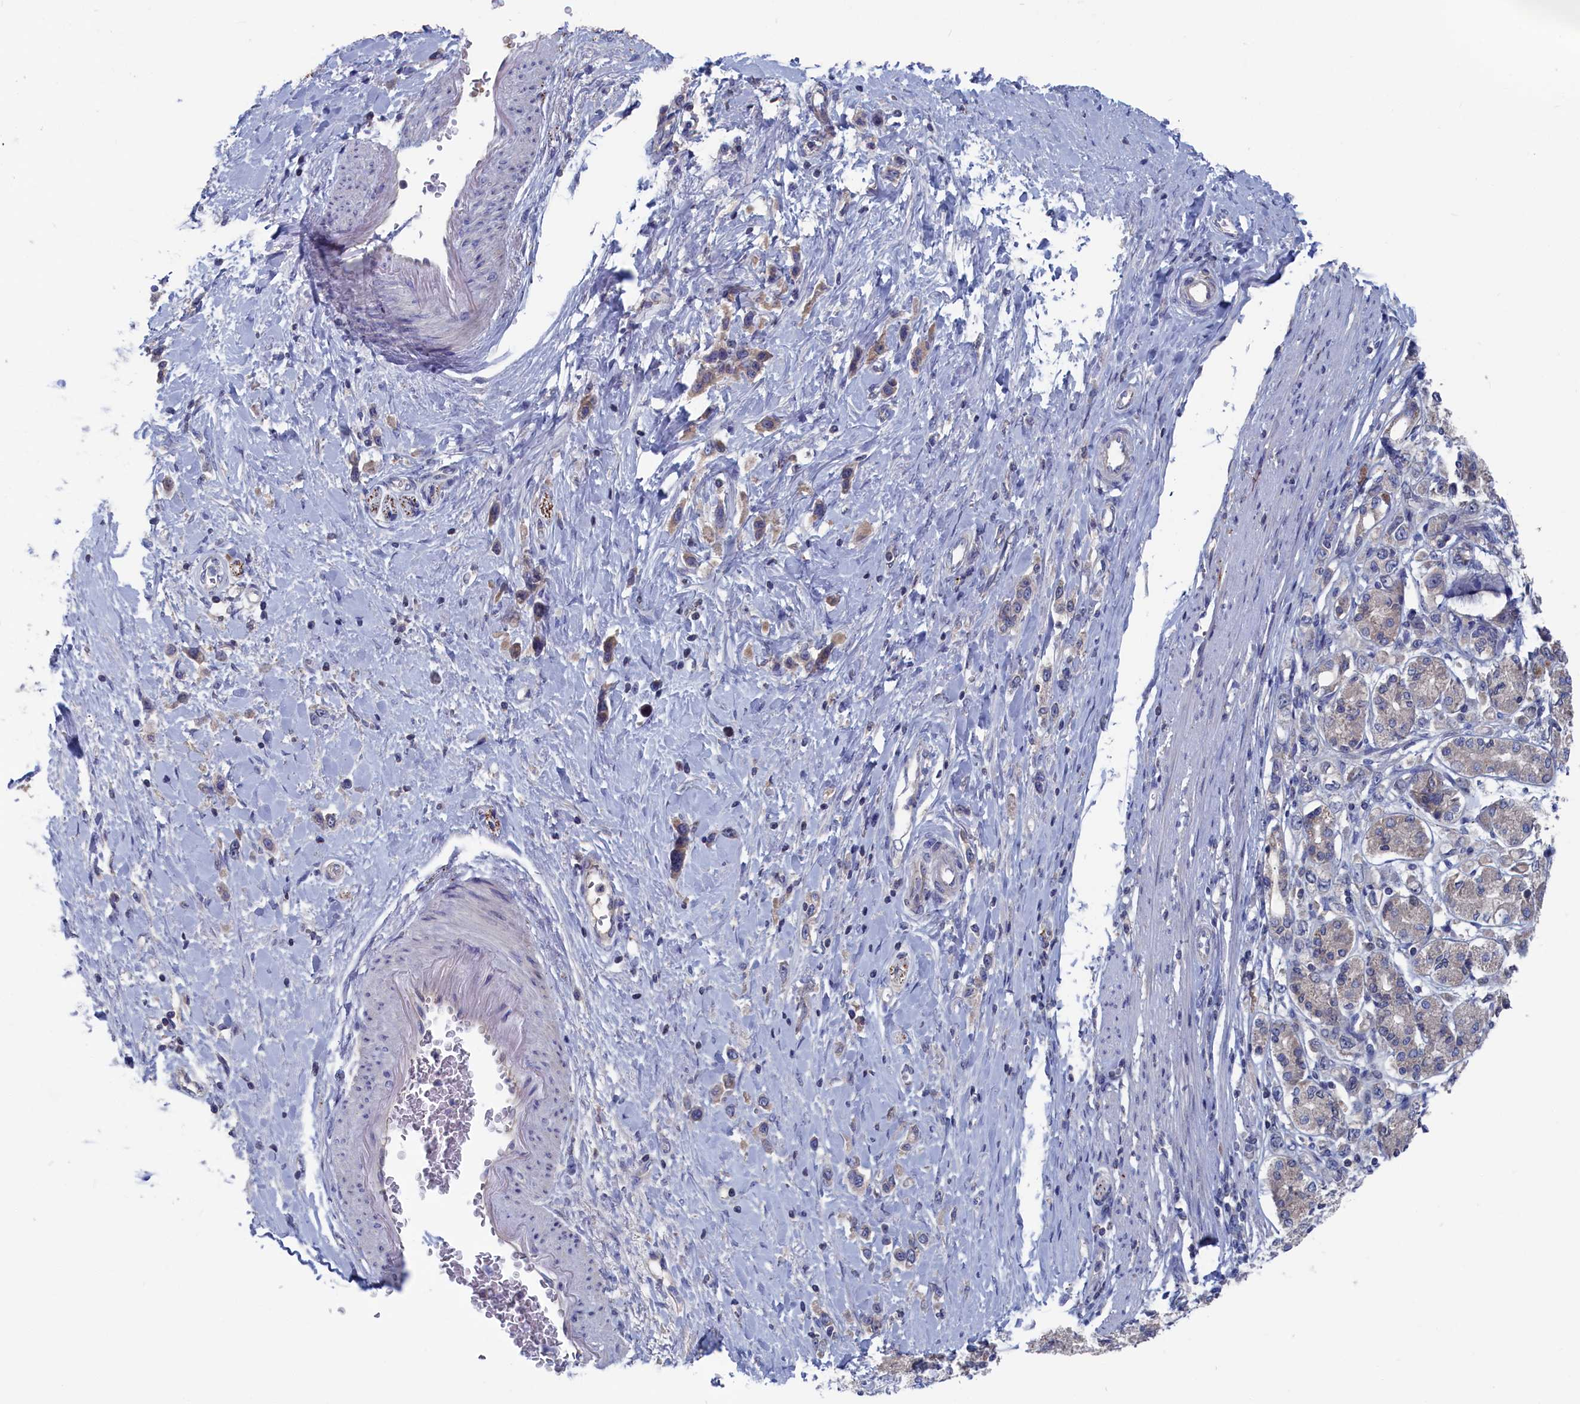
{"staining": {"intensity": "weak", "quantity": "25%-75%", "location": "cytoplasmic/membranous"}, "tissue": "stomach cancer", "cell_type": "Tumor cells", "image_type": "cancer", "snomed": [{"axis": "morphology", "description": "Adenocarcinoma, NOS"}, {"axis": "topography", "description": "Stomach"}], "caption": "Weak cytoplasmic/membranous expression is identified in approximately 25%-75% of tumor cells in adenocarcinoma (stomach).", "gene": "CEND1", "patient": {"sex": "female", "age": 65}}